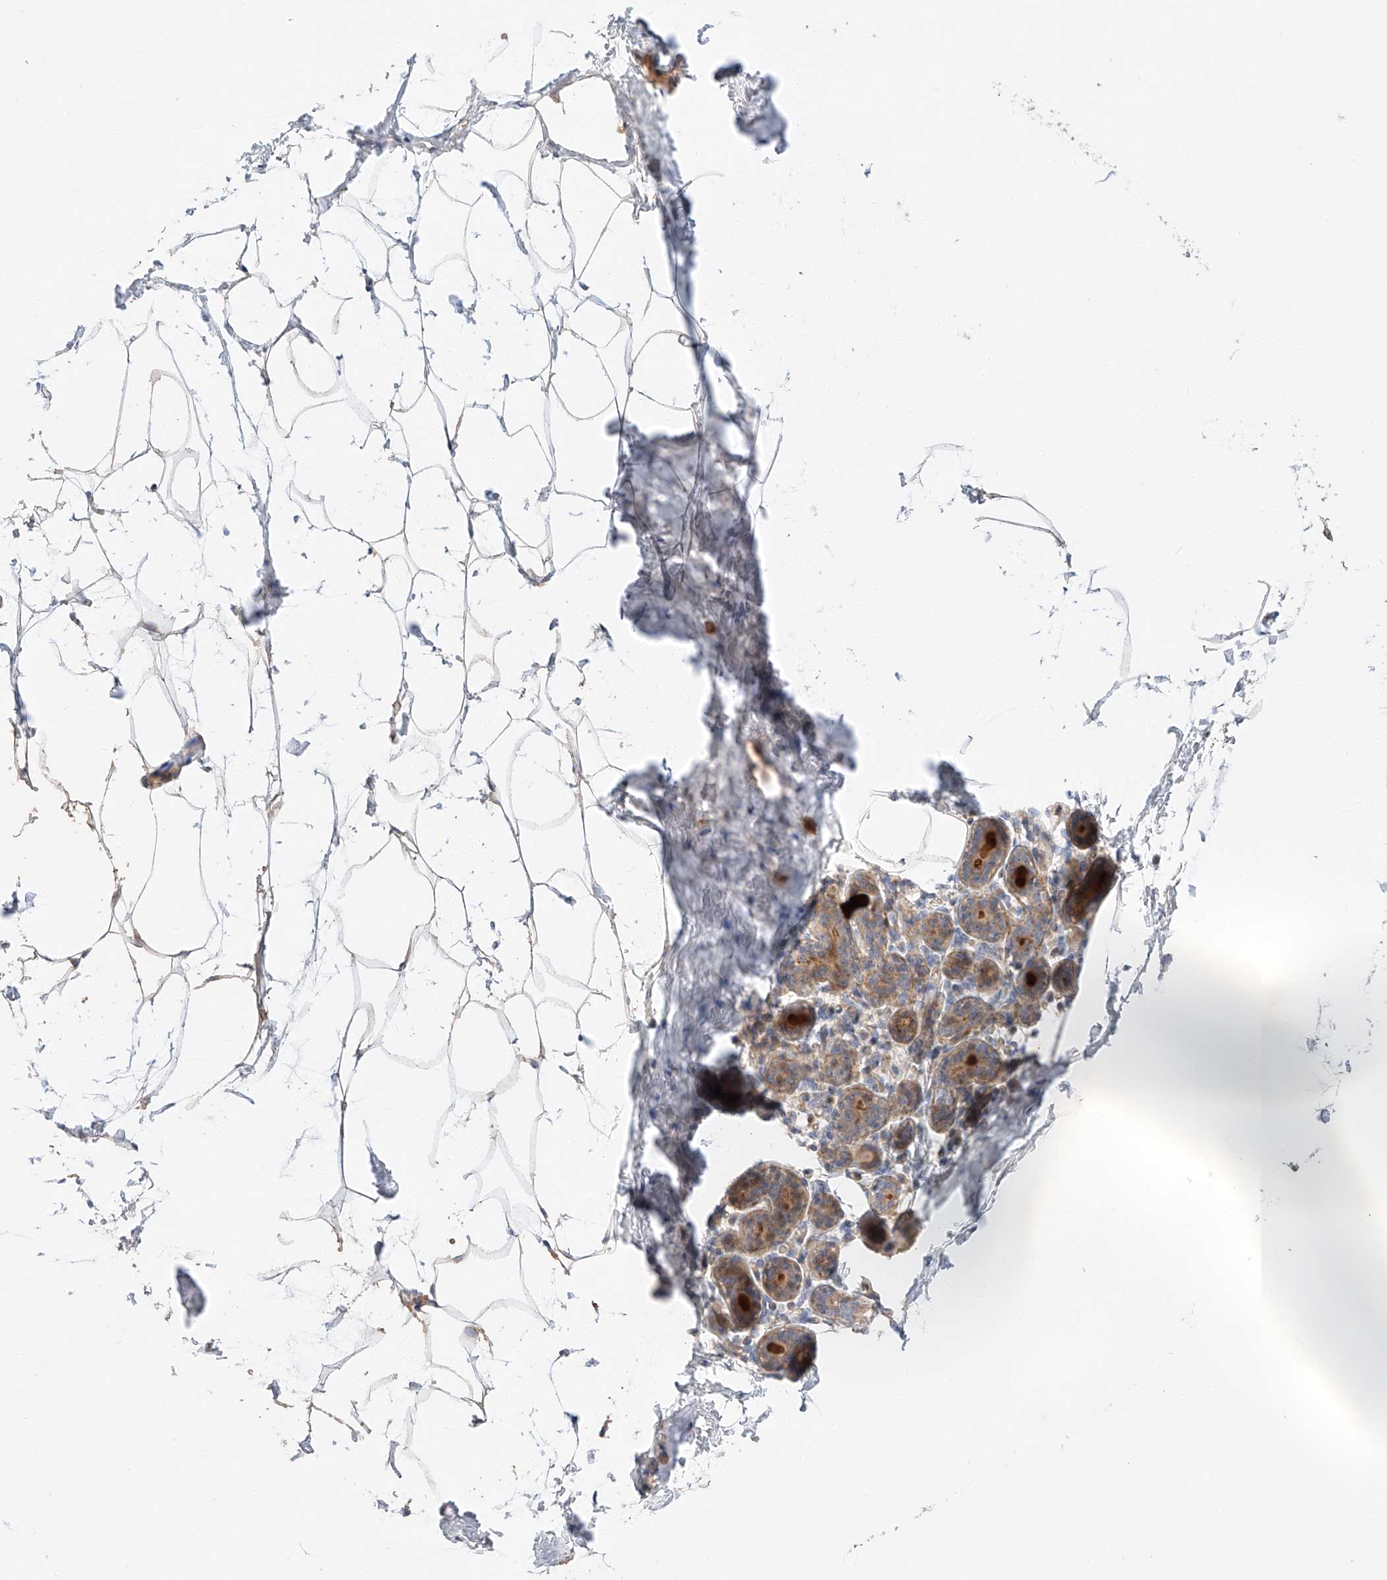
{"staining": {"intensity": "weak", "quantity": "<25%", "location": "cytoplasmic/membranous"}, "tissue": "breast", "cell_type": "Adipocytes", "image_type": "normal", "snomed": [{"axis": "morphology", "description": "Normal tissue, NOS"}, {"axis": "morphology", "description": "Lobular carcinoma"}, {"axis": "topography", "description": "Breast"}], "caption": "Adipocytes show no significant protein expression in normal breast. (IHC, brightfield microscopy, high magnification).", "gene": "XPNPEP1", "patient": {"sex": "female", "age": 62}}